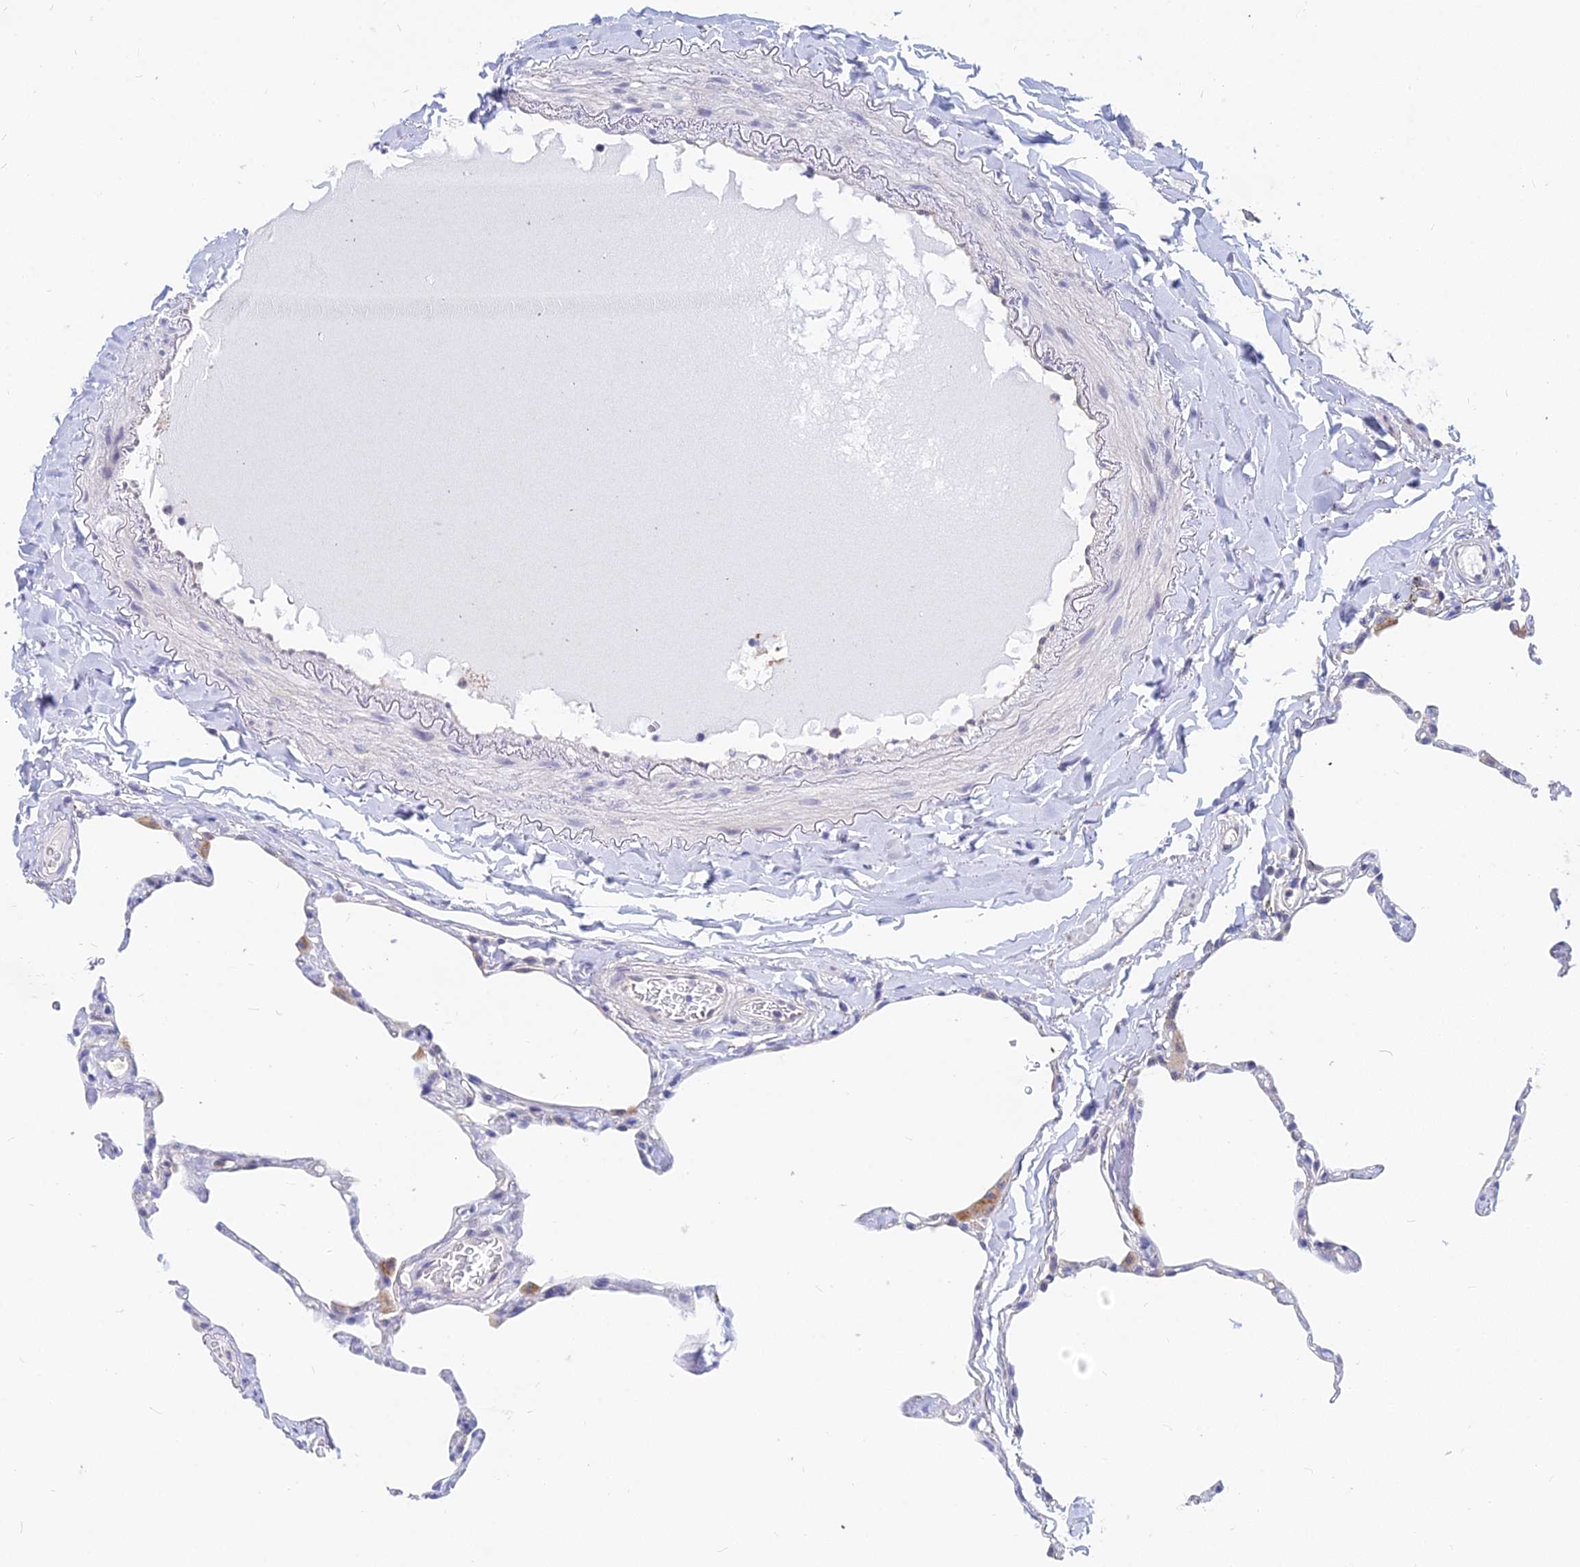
{"staining": {"intensity": "negative", "quantity": "none", "location": "none"}, "tissue": "lung", "cell_type": "Alveolar cells", "image_type": "normal", "snomed": [{"axis": "morphology", "description": "Normal tissue, NOS"}, {"axis": "topography", "description": "Lung"}], "caption": "A micrograph of lung stained for a protein exhibits no brown staining in alveolar cells. (DAB immunohistochemistry (IHC) with hematoxylin counter stain).", "gene": "B3GALT4", "patient": {"sex": "male", "age": 65}}